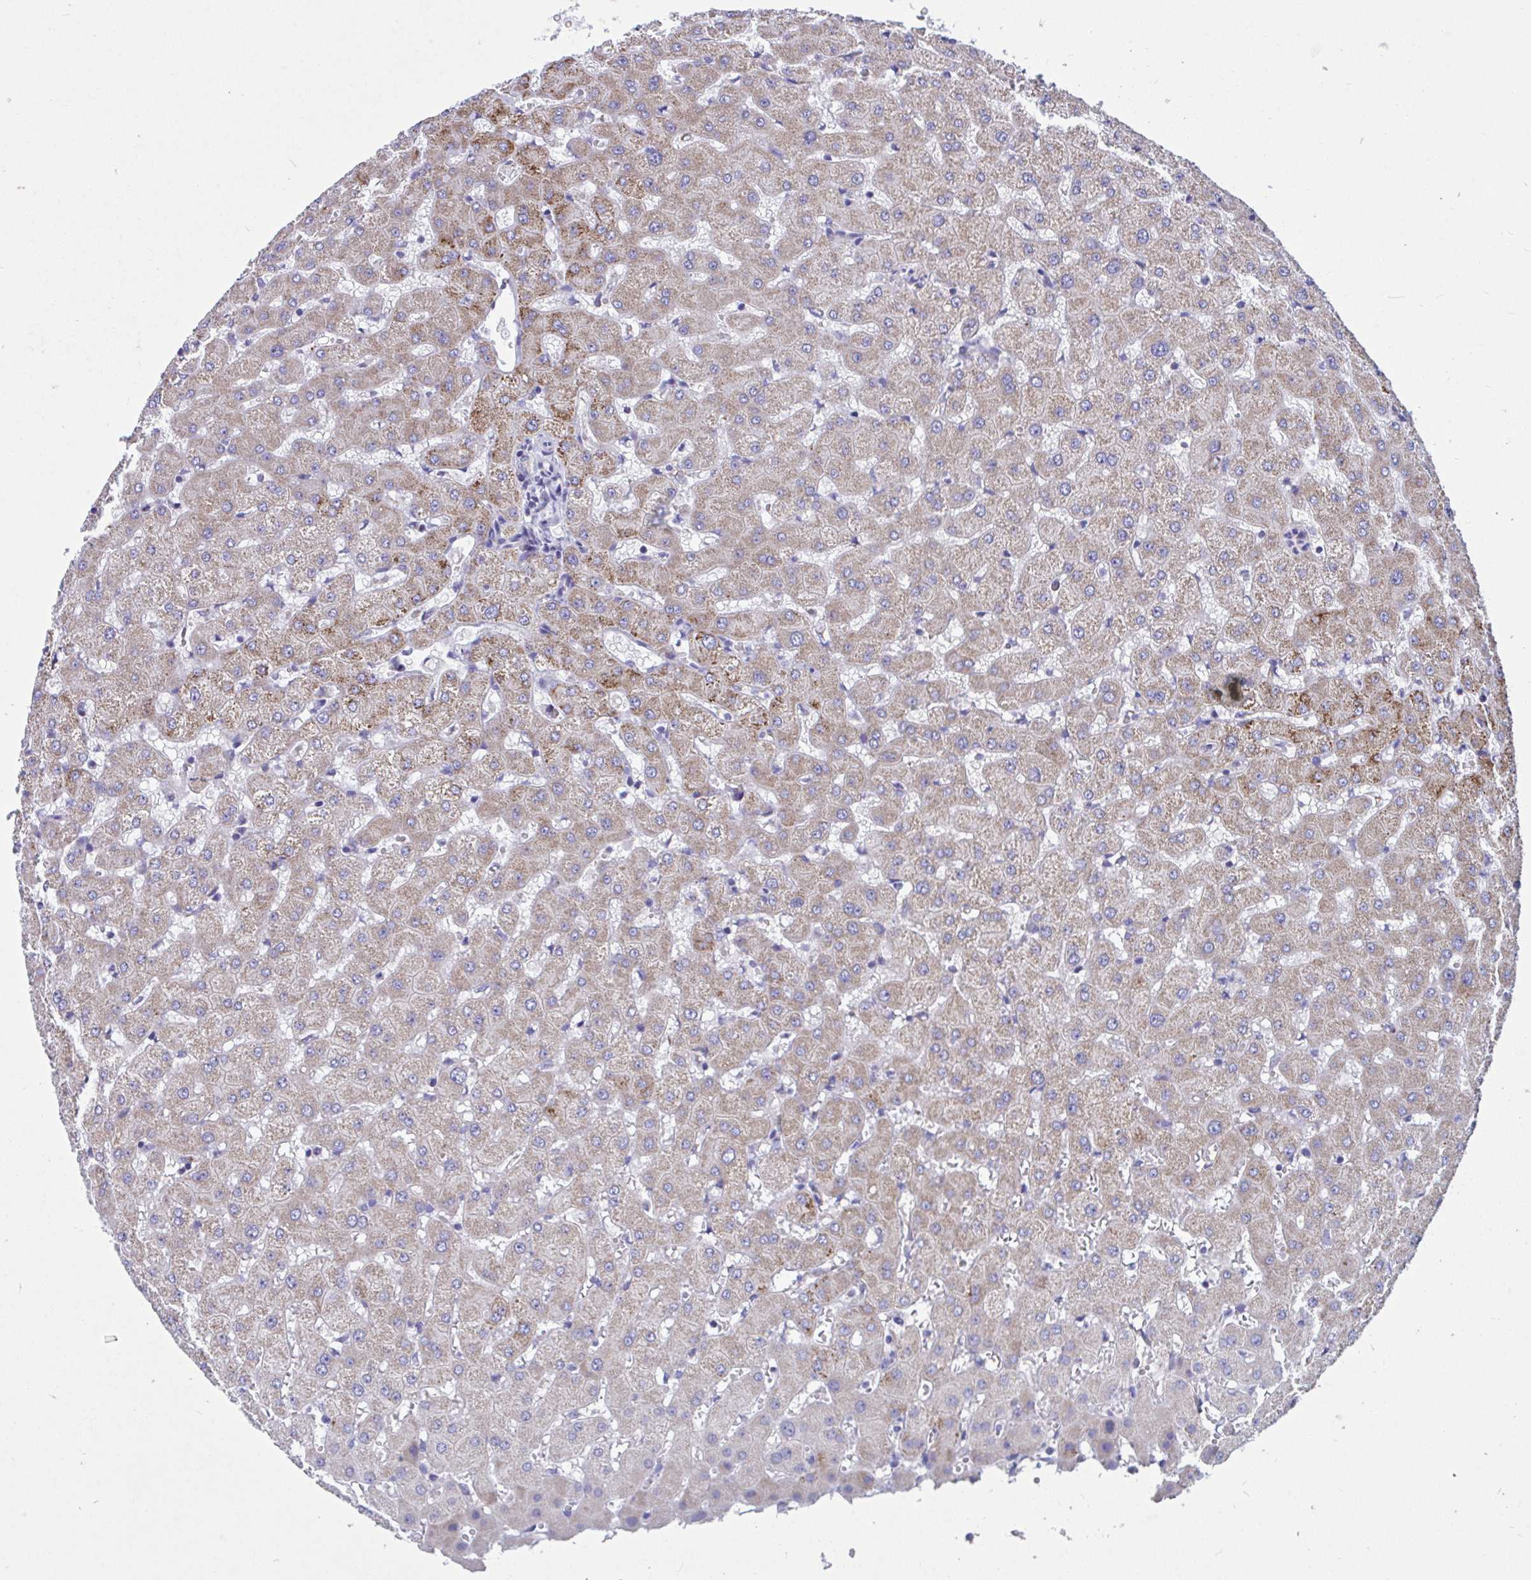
{"staining": {"intensity": "moderate", "quantity": ">75%", "location": "cytoplasmic/membranous"}, "tissue": "liver", "cell_type": "Cholangiocytes", "image_type": "normal", "snomed": [{"axis": "morphology", "description": "Normal tissue, NOS"}, {"axis": "topography", "description": "Liver"}], "caption": "This histopathology image reveals IHC staining of unremarkable human liver, with medium moderate cytoplasmic/membranous staining in approximately >75% of cholangiocytes.", "gene": "OR13A1", "patient": {"sex": "female", "age": 63}}